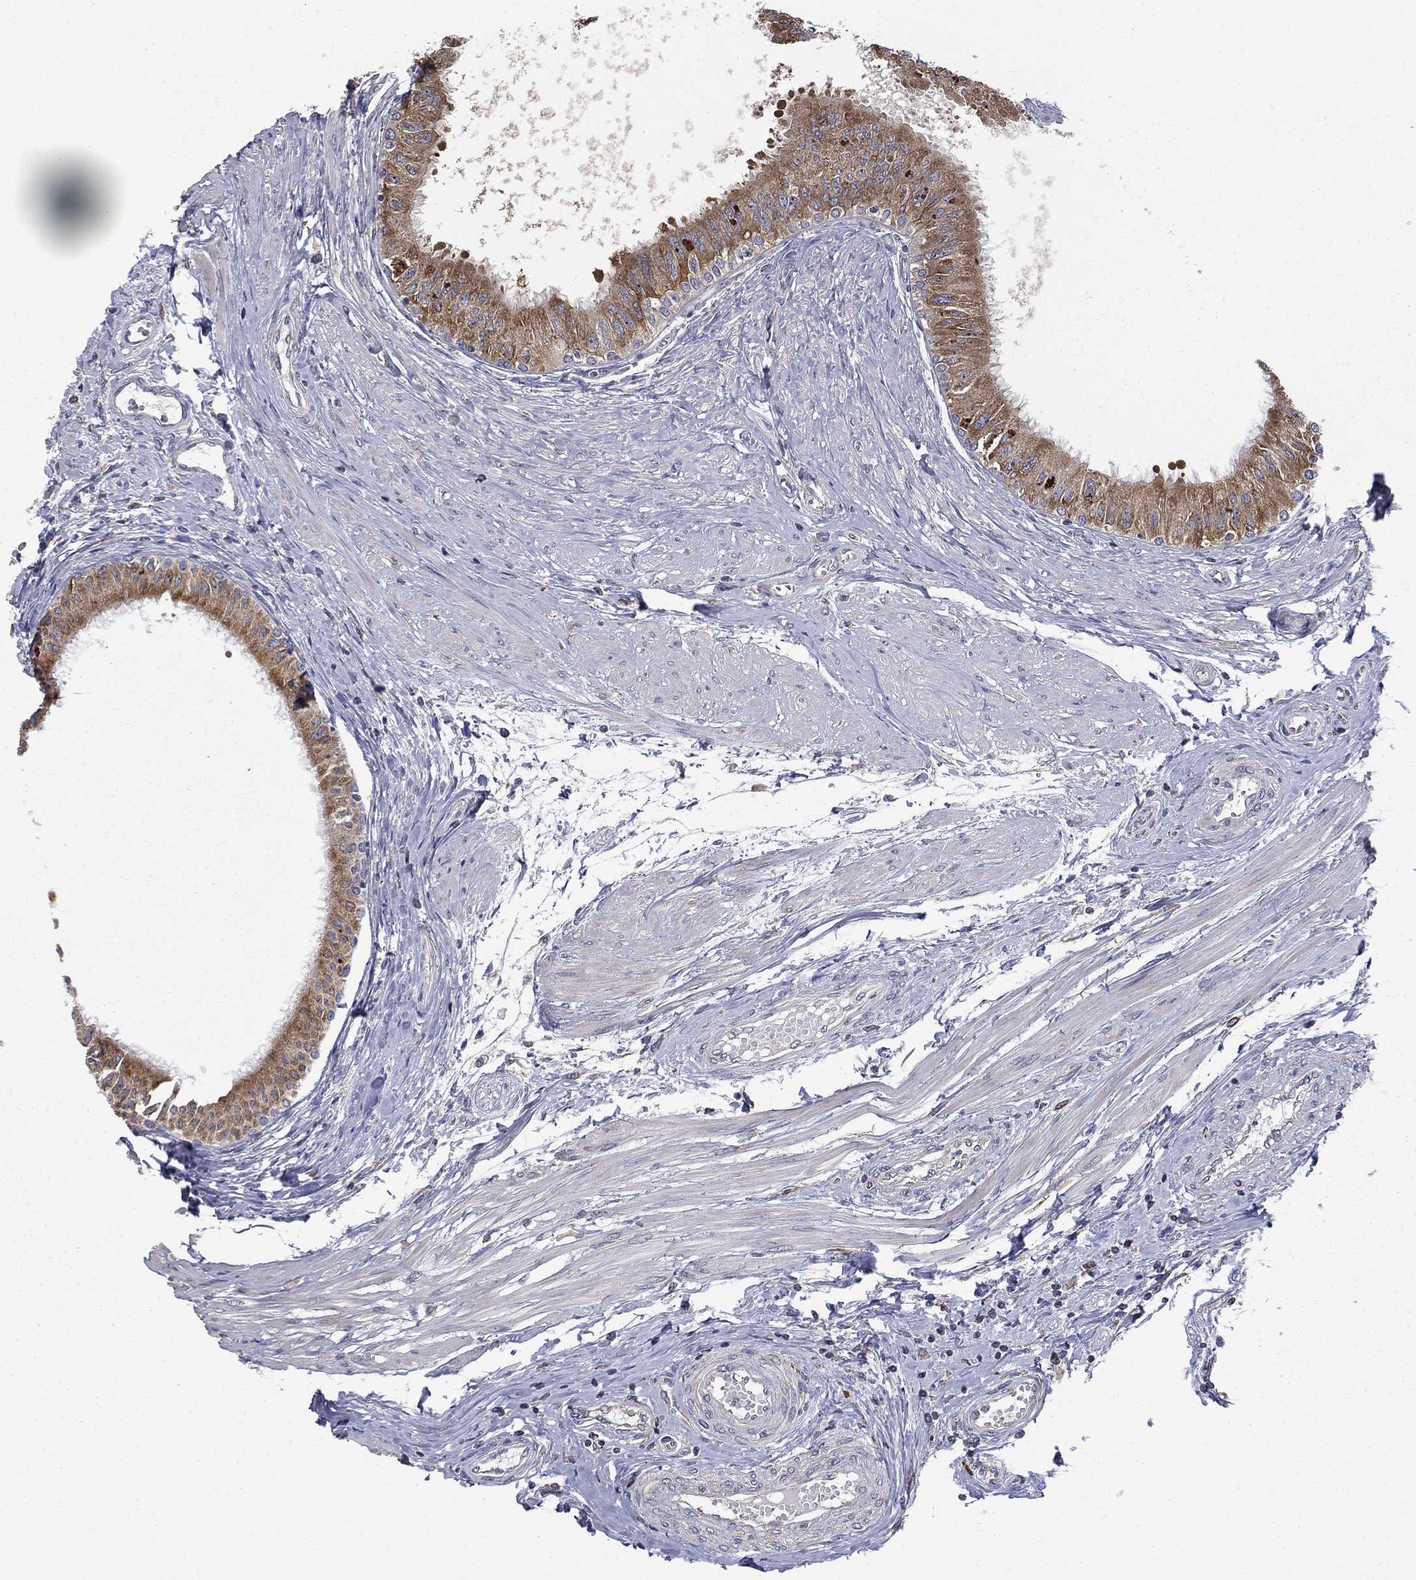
{"staining": {"intensity": "strong", "quantity": "25%-75%", "location": "cytoplasmic/membranous"}, "tissue": "epididymis", "cell_type": "Glandular cells", "image_type": "normal", "snomed": [{"axis": "morphology", "description": "Normal tissue, NOS"}, {"axis": "morphology", "description": "Seminoma, NOS"}, {"axis": "topography", "description": "Testis"}, {"axis": "topography", "description": "Epididymis"}], "caption": "Immunohistochemistry (IHC) photomicrograph of normal epididymis: epididymis stained using immunohistochemistry exhibits high levels of strong protein expression localized specifically in the cytoplasmic/membranous of glandular cells, appearing as a cytoplasmic/membranous brown color.", "gene": "C20orf96", "patient": {"sex": "male", "age": 61}}